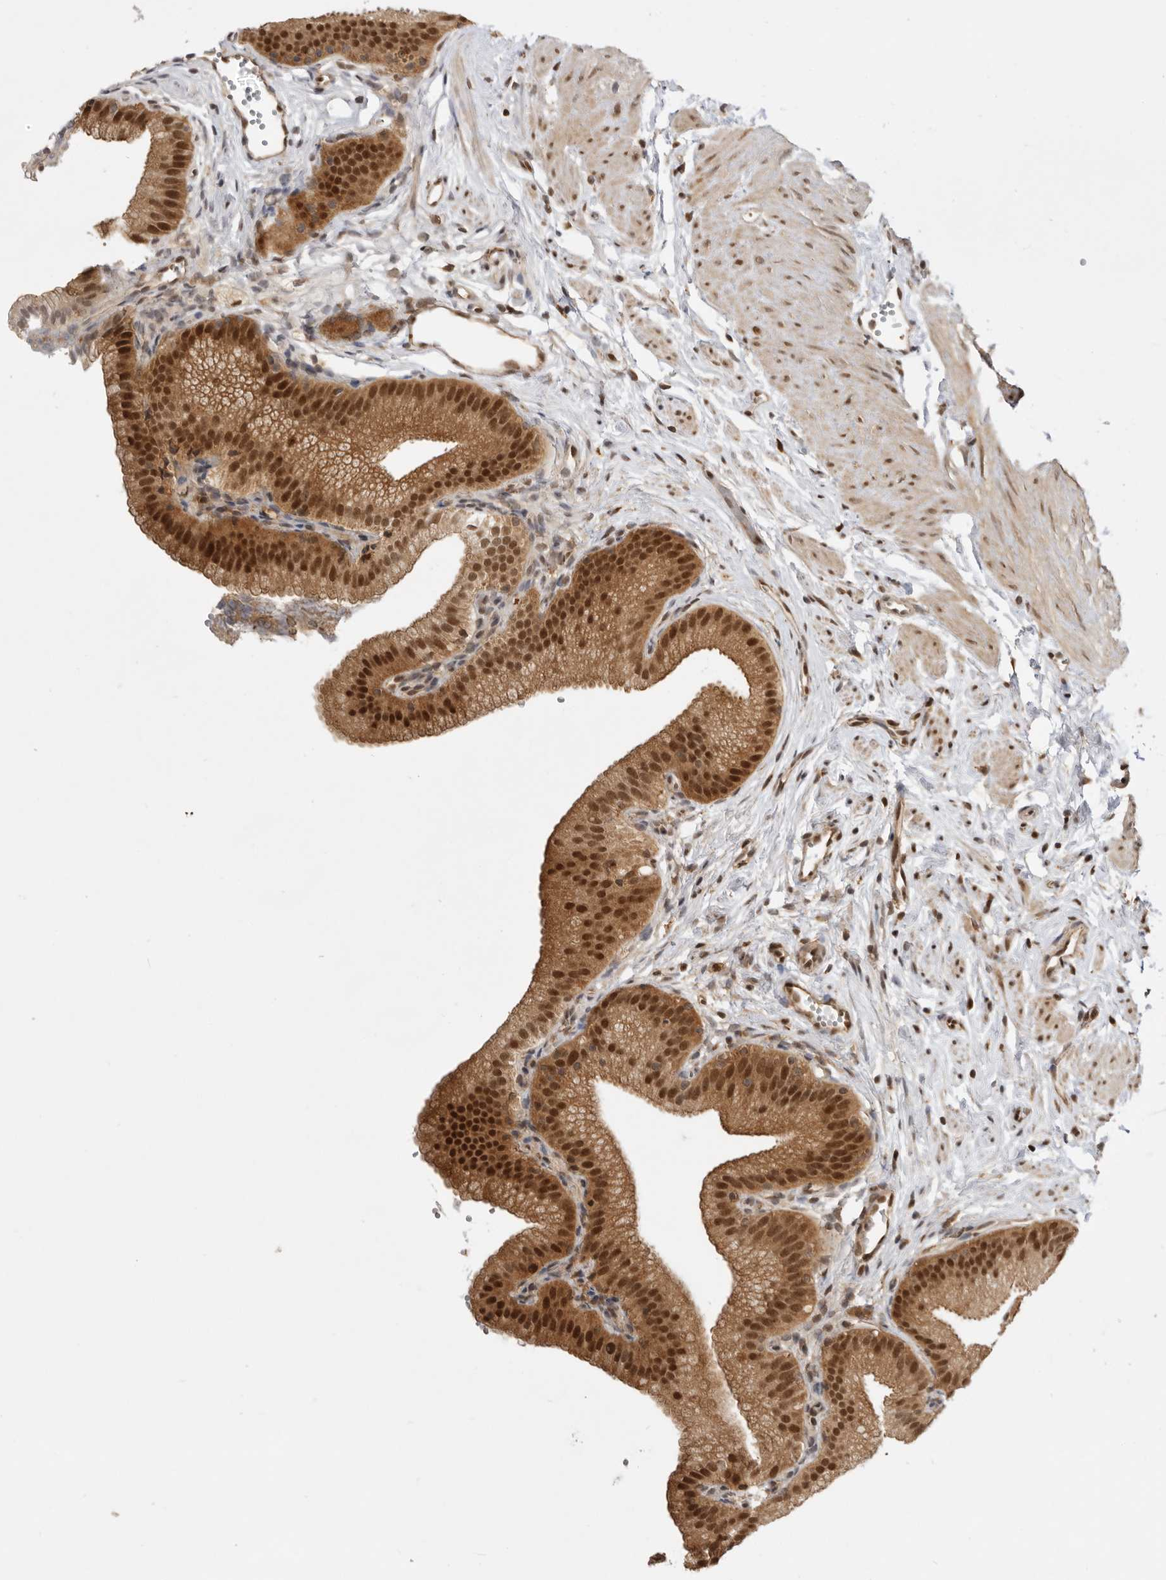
{"staining": {"intensity": "strong", "quantity": ">75%", "location": "cytoplasmic/membranous,nuclear"}, "tissue": "gallbladder", "cell_type": "Glandular cells", "image_type": "normal", "snomed": [{"axis": "morphology", "description": "Normal tissue, NOS"}, {"axis": "topography", "description": "Gallbladder"}, {"axis": "topography", "description": "Peripheral nerve tissue"}], "caption": "Glandular cells display high levels of strong cytoplasmic/membranous,nuclear staining in about >75% of cells in benign human gallbladder. (brown staining indicates protein expression, while blue staining denotes nuclei).", "gene": "ADPRS", "patient": {"sex": "male", "age": 38}}